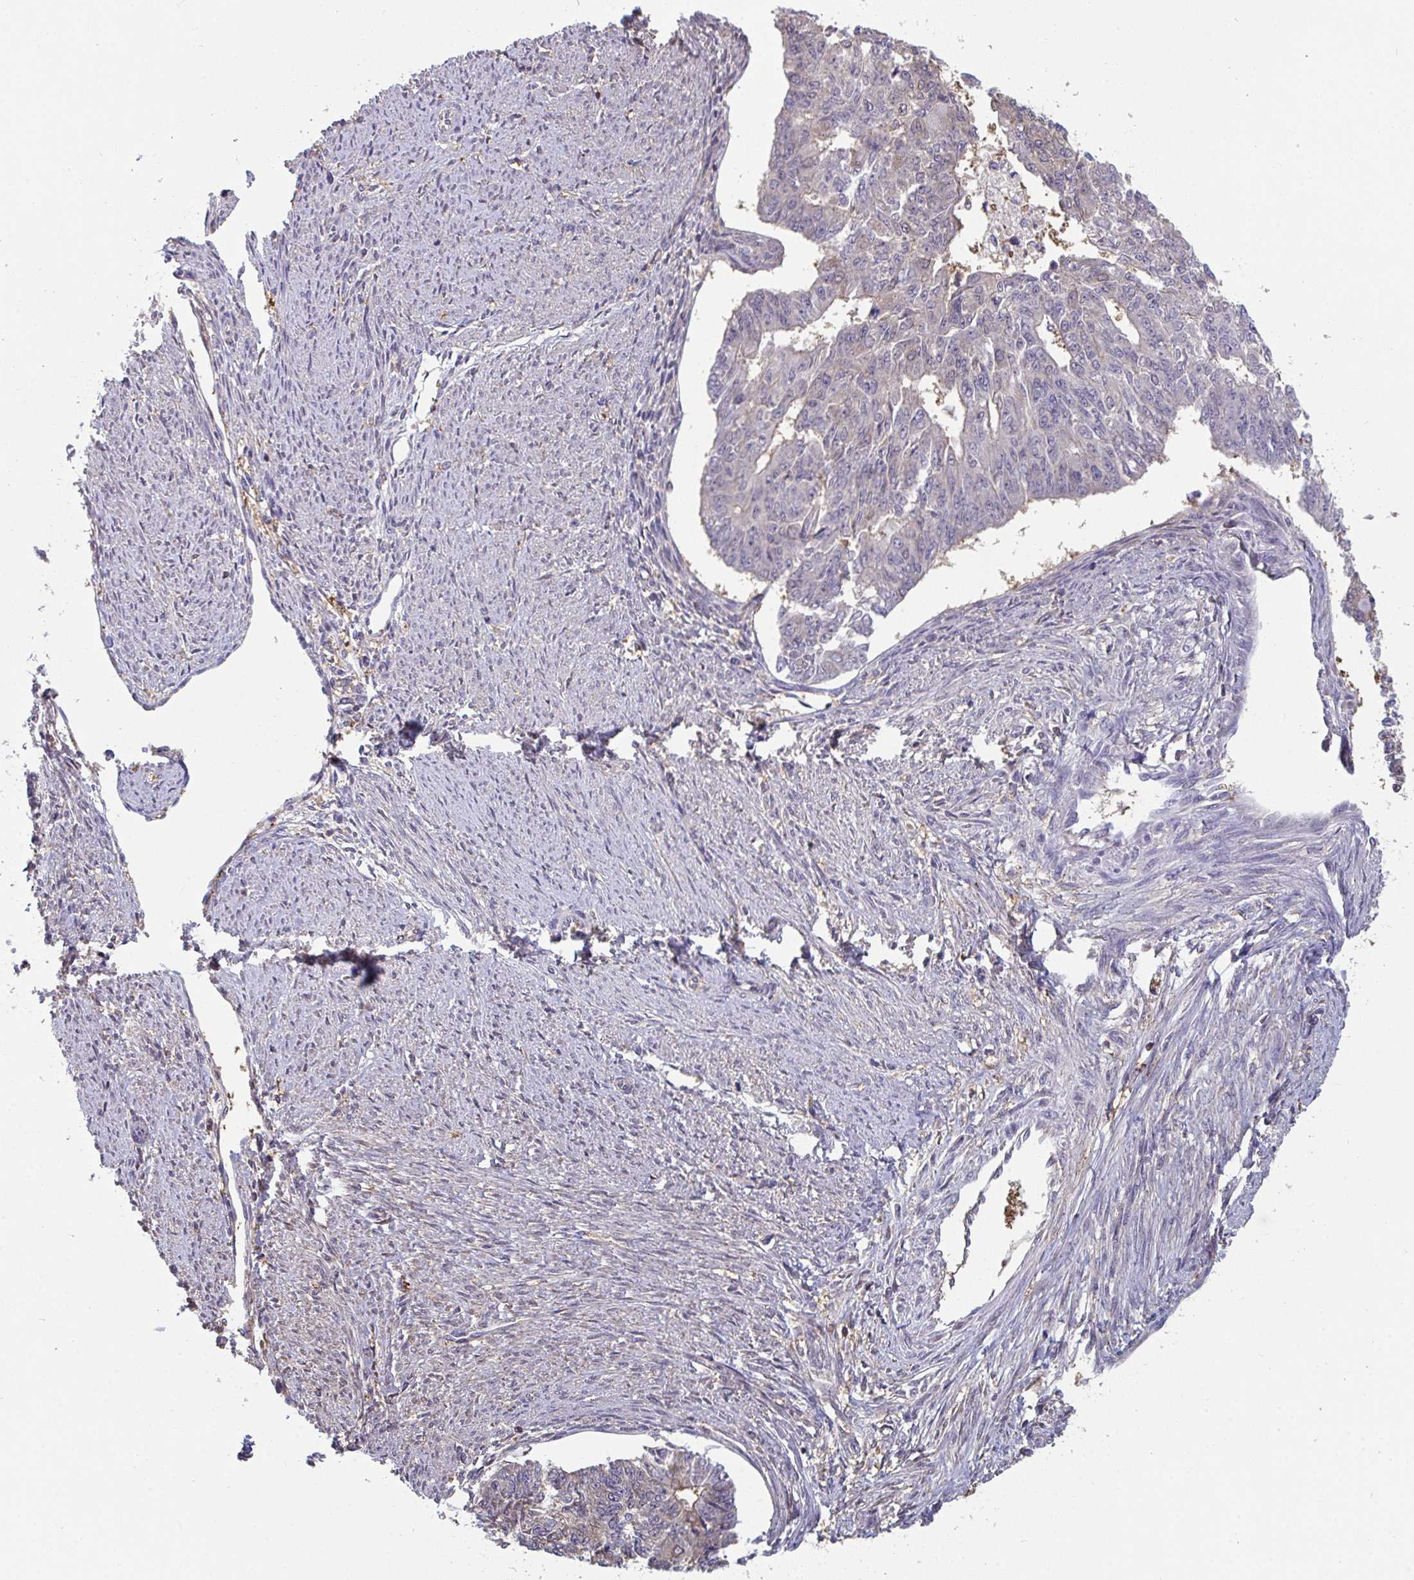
{"staining": {"intensity": "weak", "quantity": "<25%", "location": "cytoplasmic/membranous"}, "tissue": "endometrial cancer", "cell_type": "Tumor cells", "image_type": "cancer", "snomed": [{"axis": "morphology", "description": "Adenocarcinoma, NOS"}, {"axis": "topography", "description": "Endometrium"}], "caption": "The histopathology image displays no staining of tumor cells in endometrial adenocarcinoma.", "gene": "TTC9C", "patient": {"sex": "female", "age": 32}}